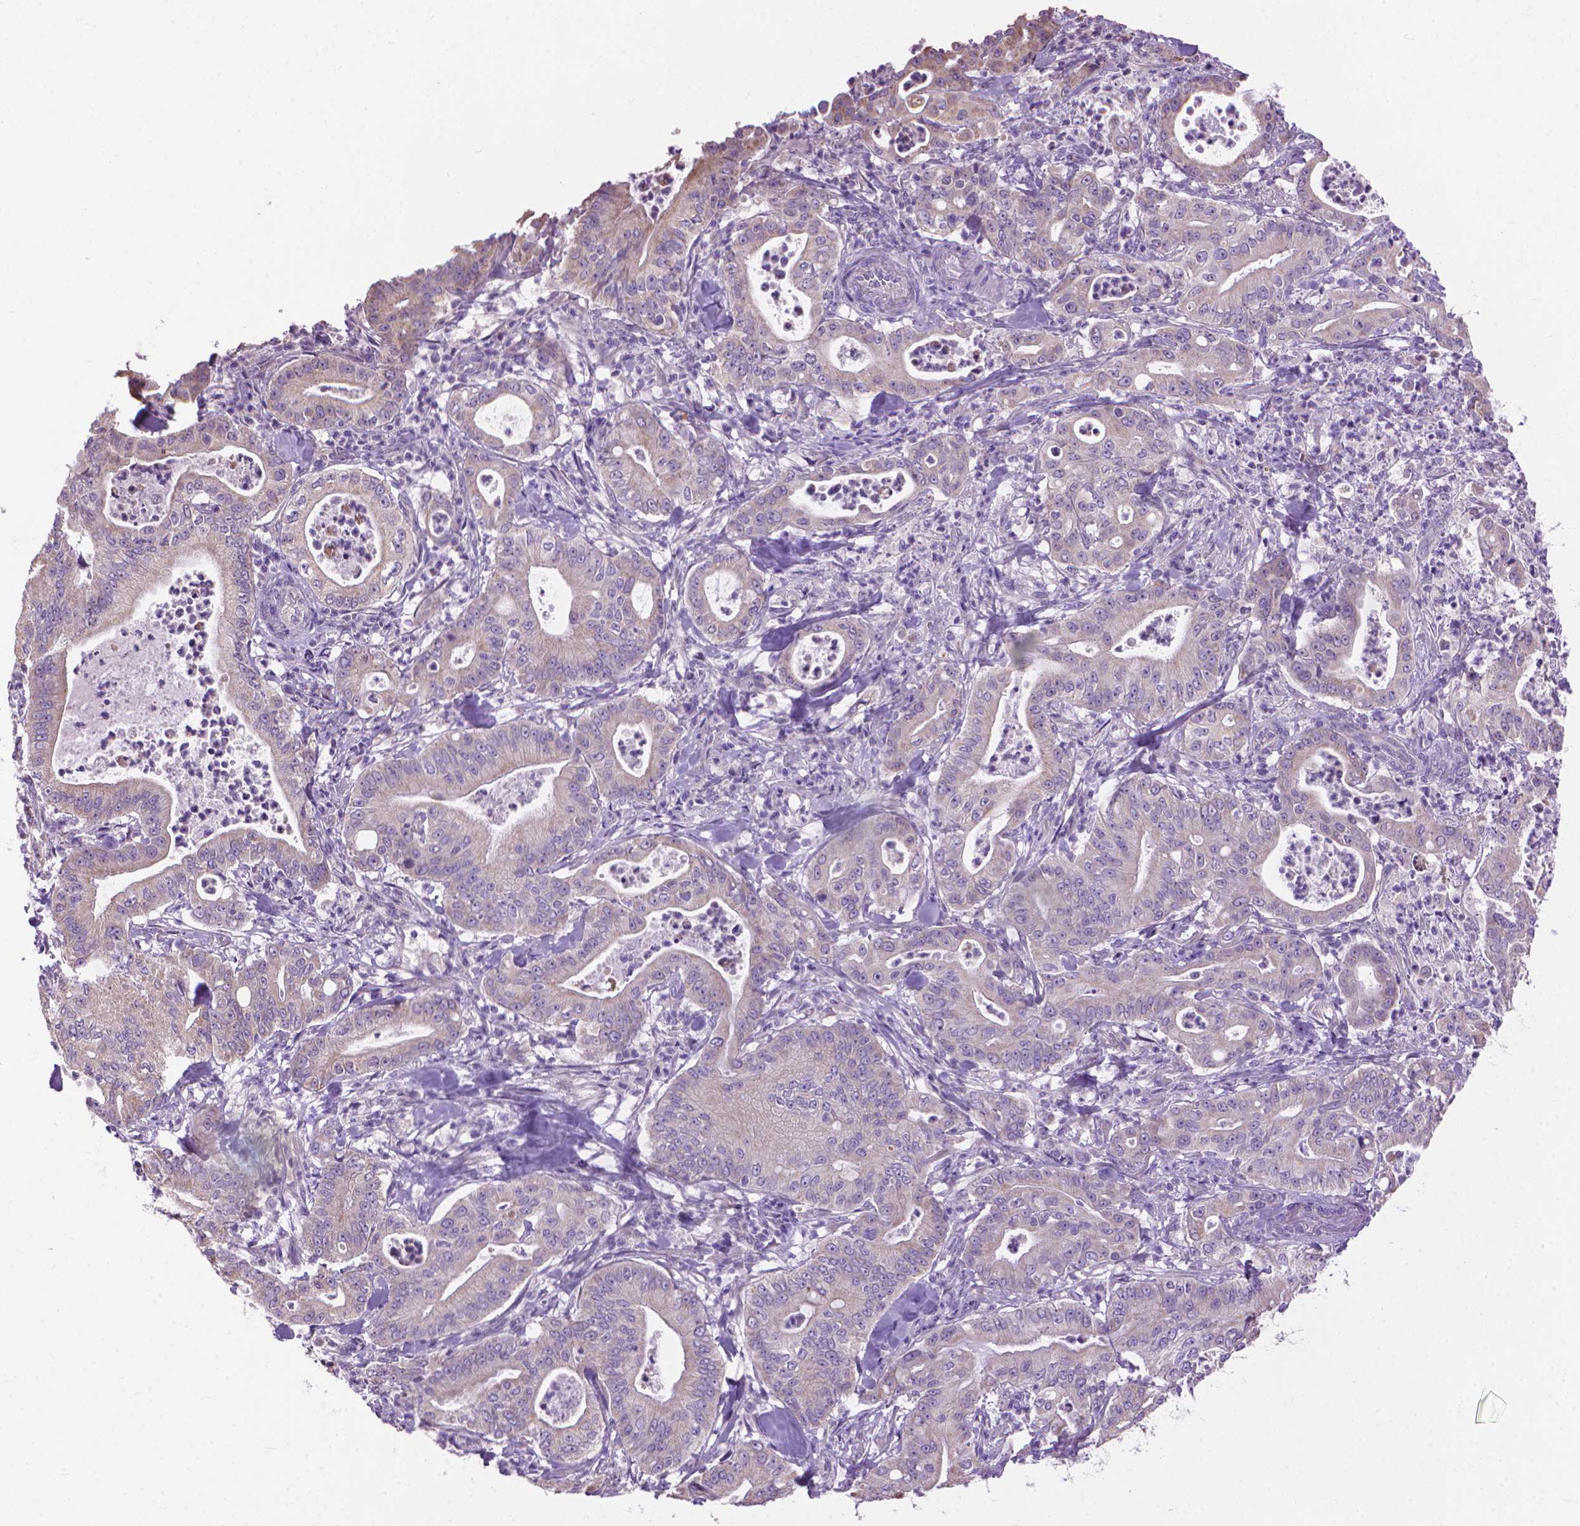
{"staining": {"intensity": "negative", "quantity": "none", "location": "none"}, "tissue": "pancreatic cancer", "cell_type": "Tumor cells", "image_type": "cancer", "snomed": [{"axis": "morphology", "description": "Adenocarcinoma, NOS"}, {"axis": "topography", "description": "Pancreas"}], "caption": "Micrograph shows no significant protein positivity in tumor cells of pancreatic cancer (adenocarcinoma).", "gene": "SYN1", "patient": {"sex": "male", "age": 71}}